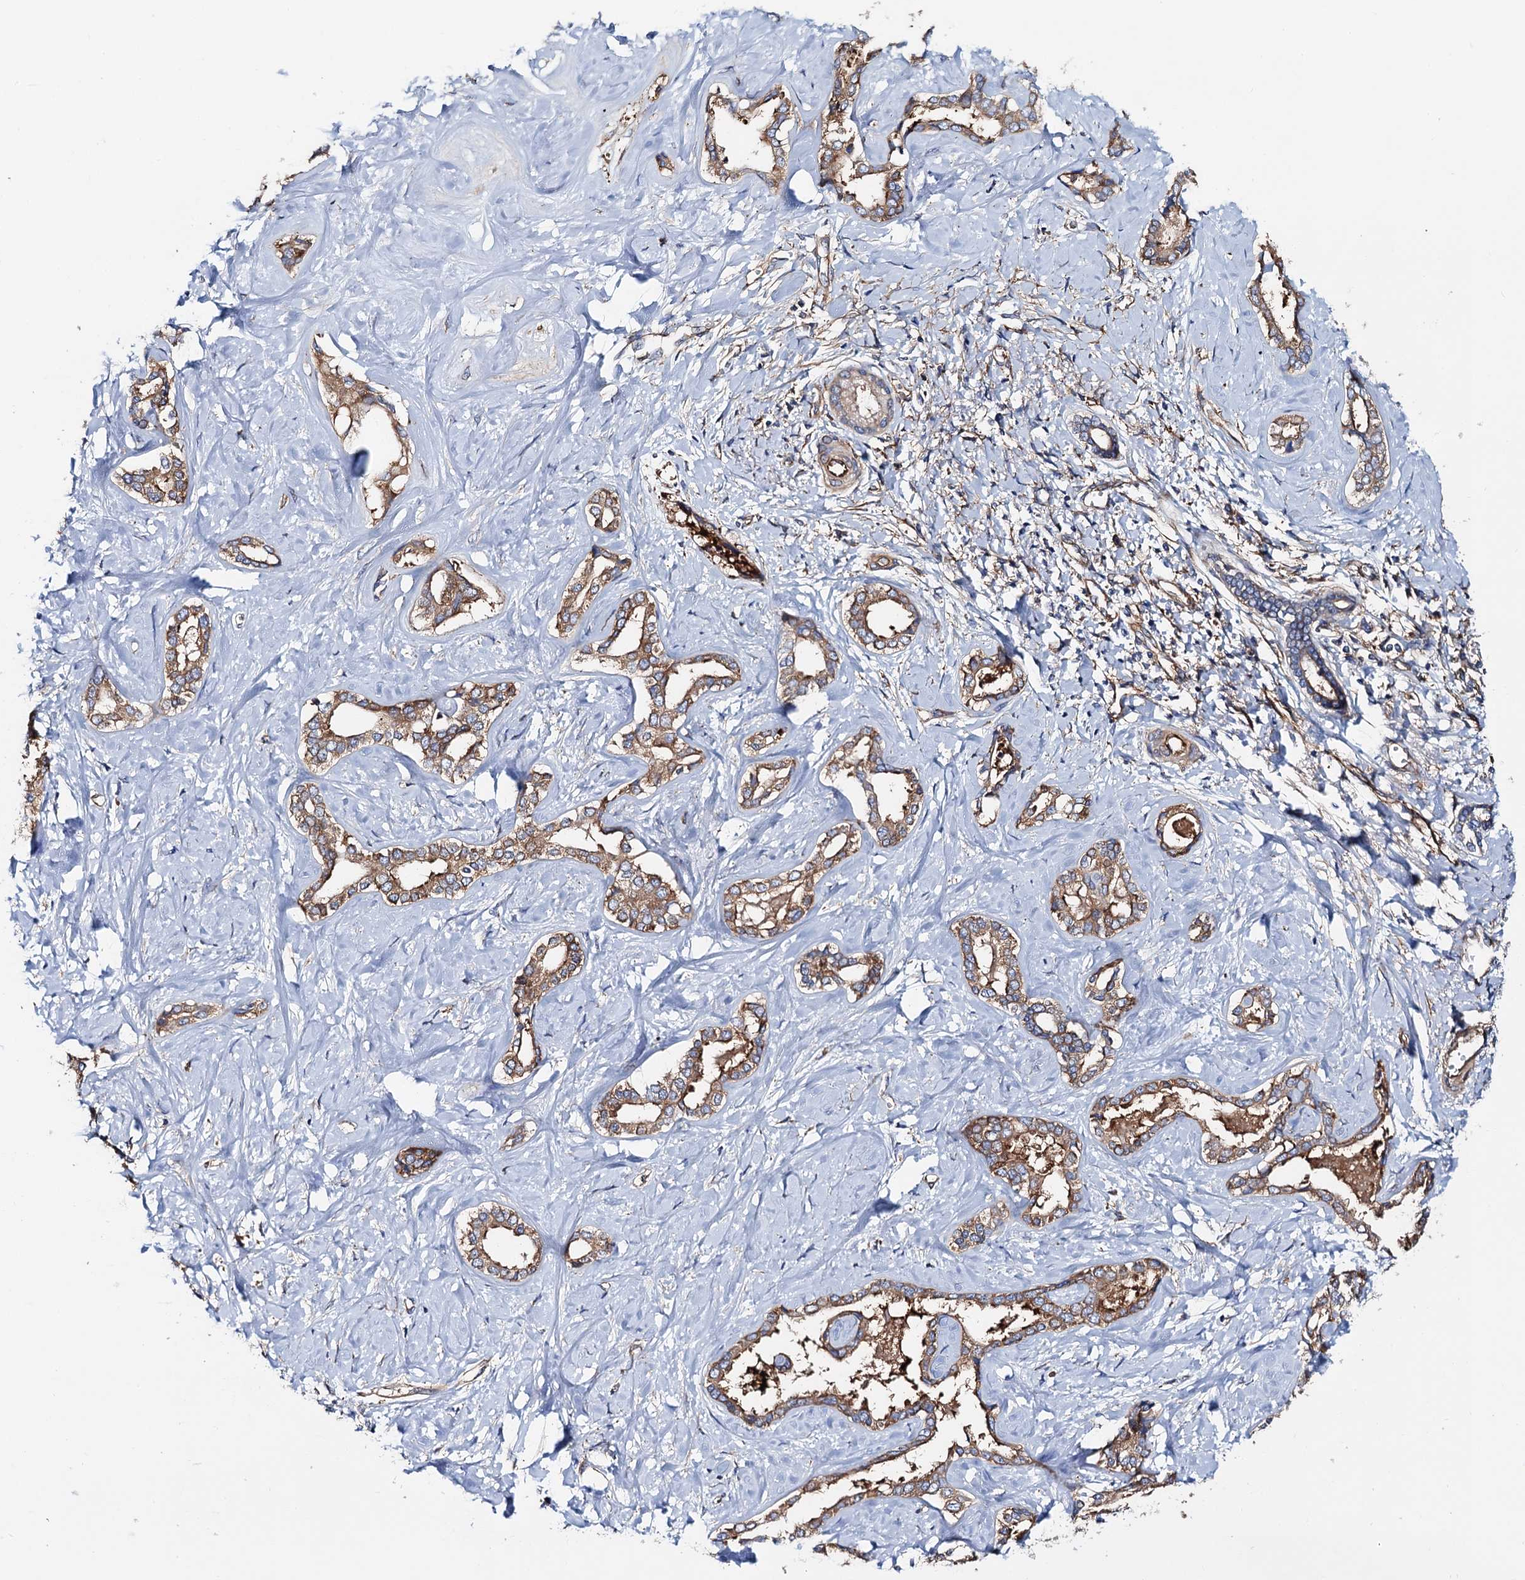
{"staining": {"intensity": "moderate", "quantity": ">75%", "location": "cytoplasmic/membranous"}, "tissue": "liver cancer", "cell_type": "Tumor cells", "image_type": "cancer", "snomed": [{"axis": "morphology", "description": "Cholangiocarcinoma"}, {"axis": "topography", "description": "Liver"}], "caption": "Tumor cells demonstrate moderate cytoplasmic/membranous positivity in about >75% of cells in liver cancer (cholangiocarcinoma).", "gene": "MRPL48", "patient": {"sex": "female", "age": 77}}